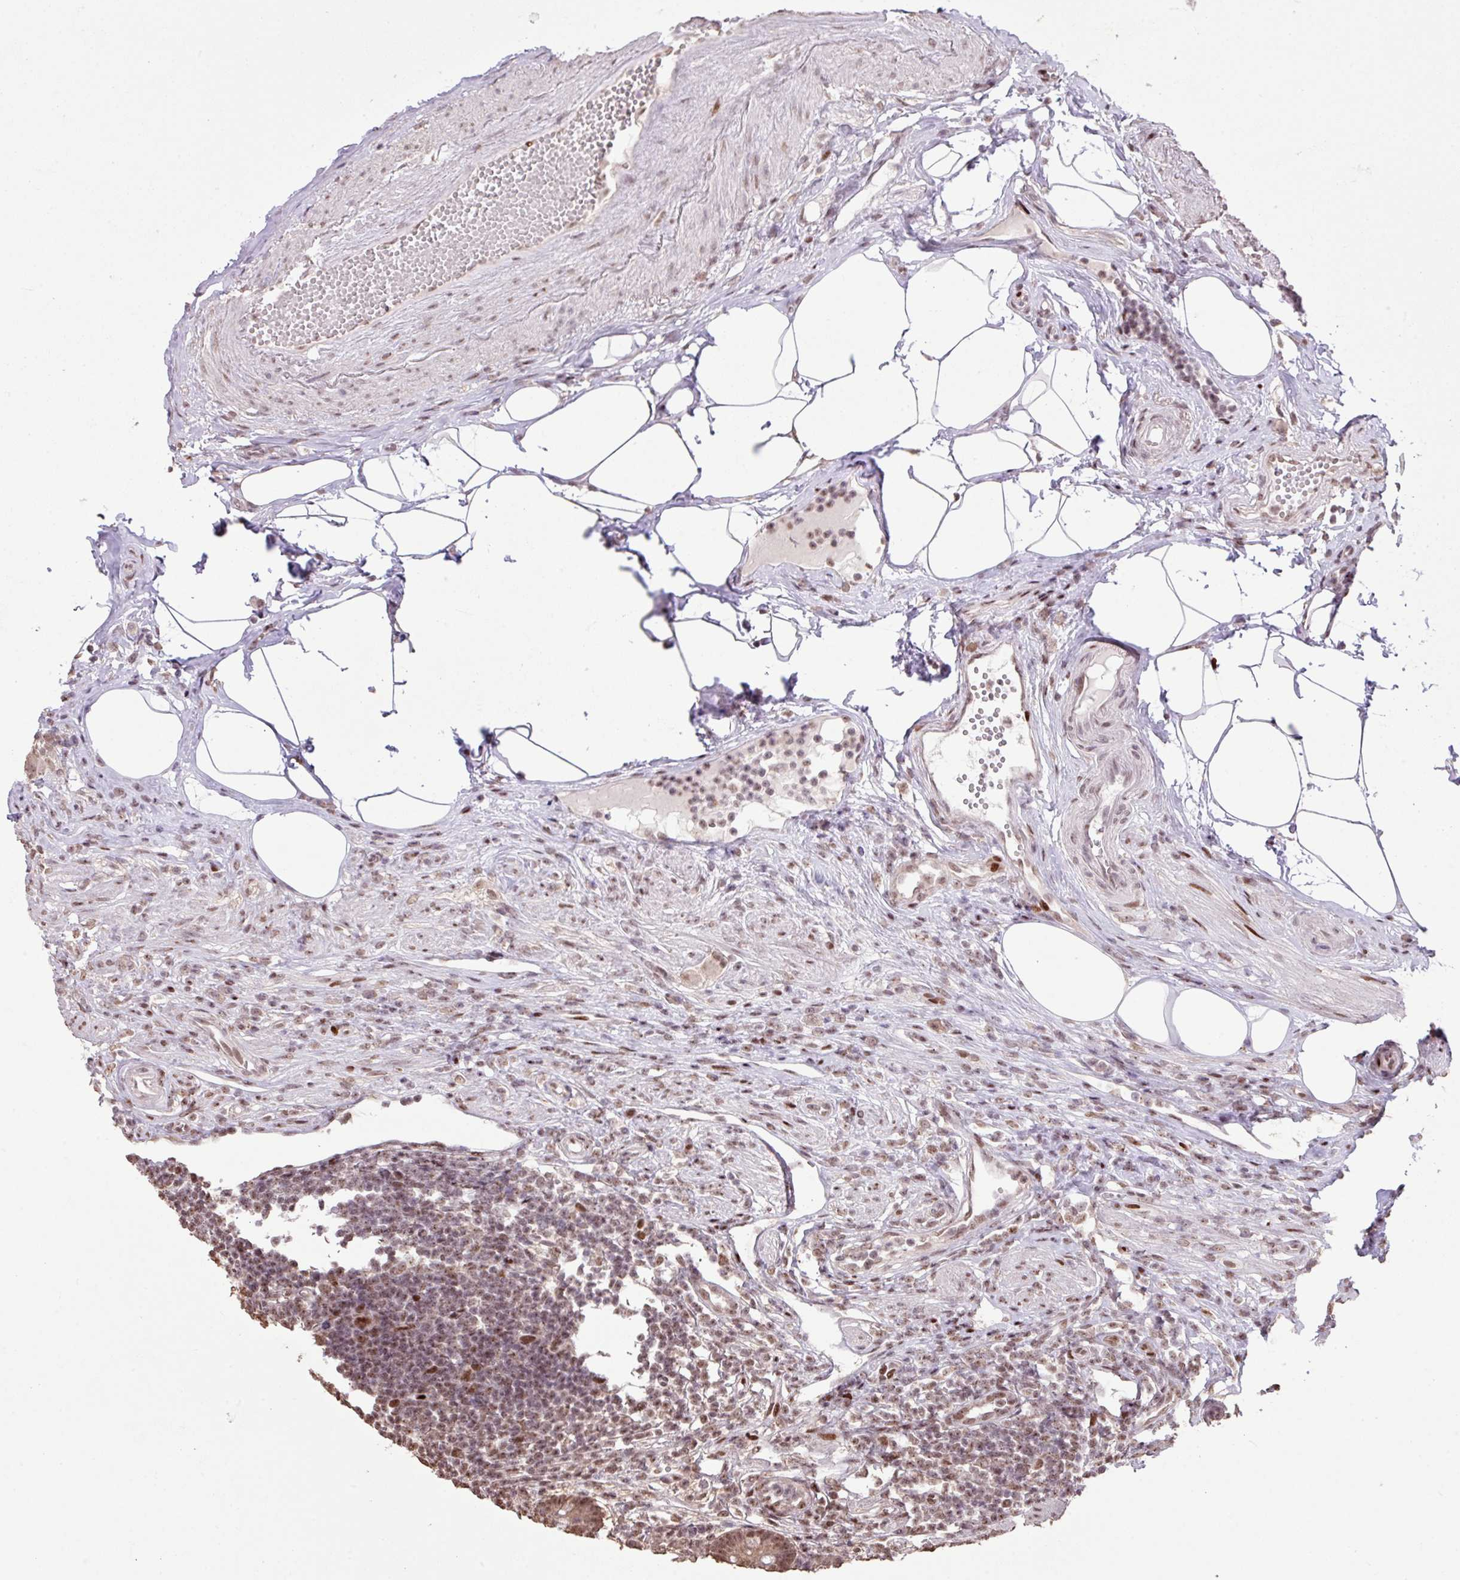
{"staining": {"intensity": "moderate", "quantity": ">75%", "location": "nuclear"}, "tissue": "appendix", "cell_type": "Glandular cells", "image_type": "normal", "snomed": [{"axis": "morphology", "description": "Normal tissue, NOS"}, {"axis": "topography", "description": "Appendix"}], "caption": "About >75% of glandular cells in normal appendix display moderate nuclear protein staining as visualized by brown immunohistochemical staining.", "gene": "ZNF709", "patient": {"sex": "female", "age": 56}}